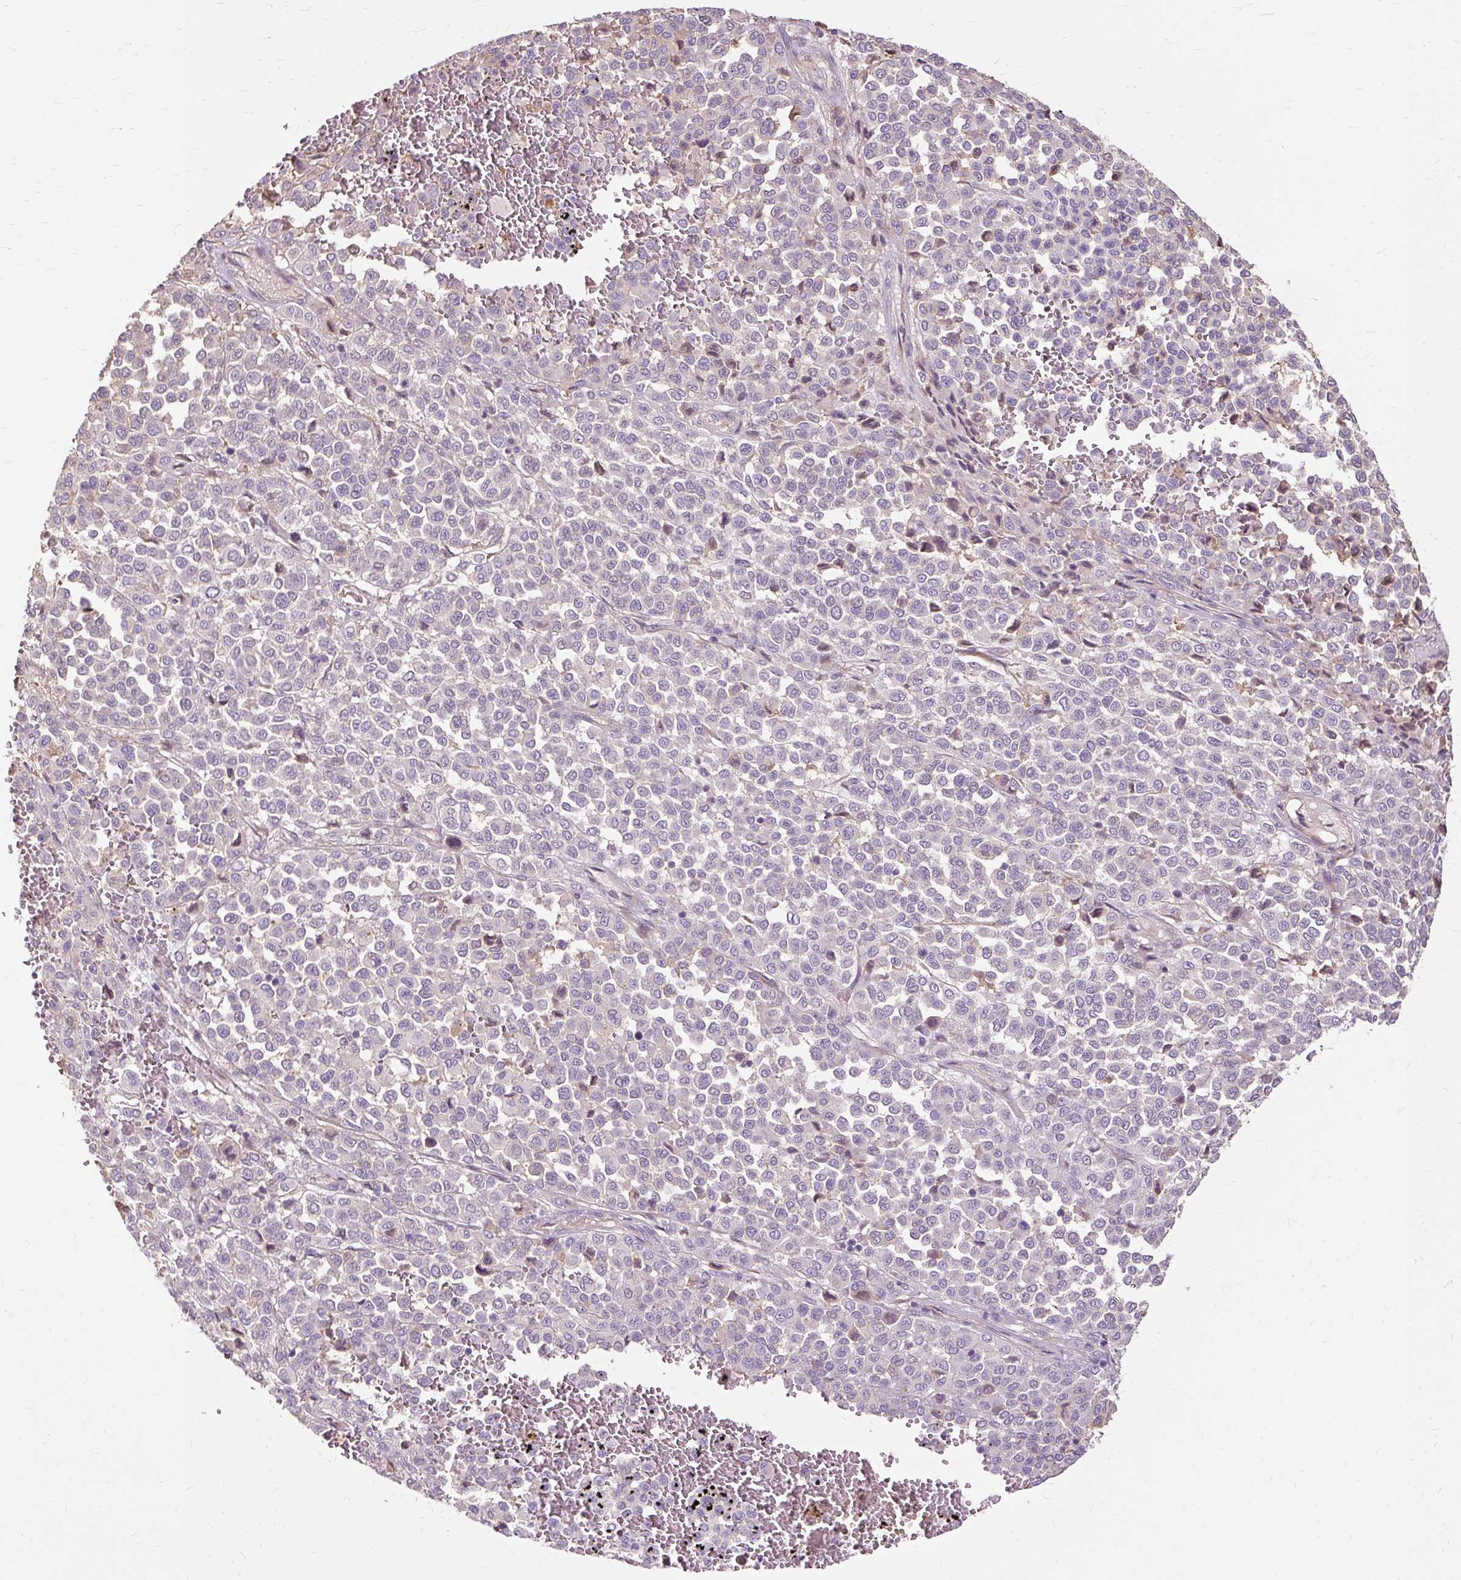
{"staining": {"intensity": "negative", "quantity": "none", "location": "none"}, "tissue": "melanoma", "cell_type": "Tumor cells", "image_type": "cancer", "snomed": [{"axis": "morphology", "description": "Malignant melanoma, Metastatic site"}, {"axis": "topography", "description": "Pancreas"}], "caption": "An image of malignant melanoma (metastatic site) stained for a protein exhibits no brown staining in tumor cells.", "gene": "TSPAN8", "patient": {"sex": "female", "age": 30}}